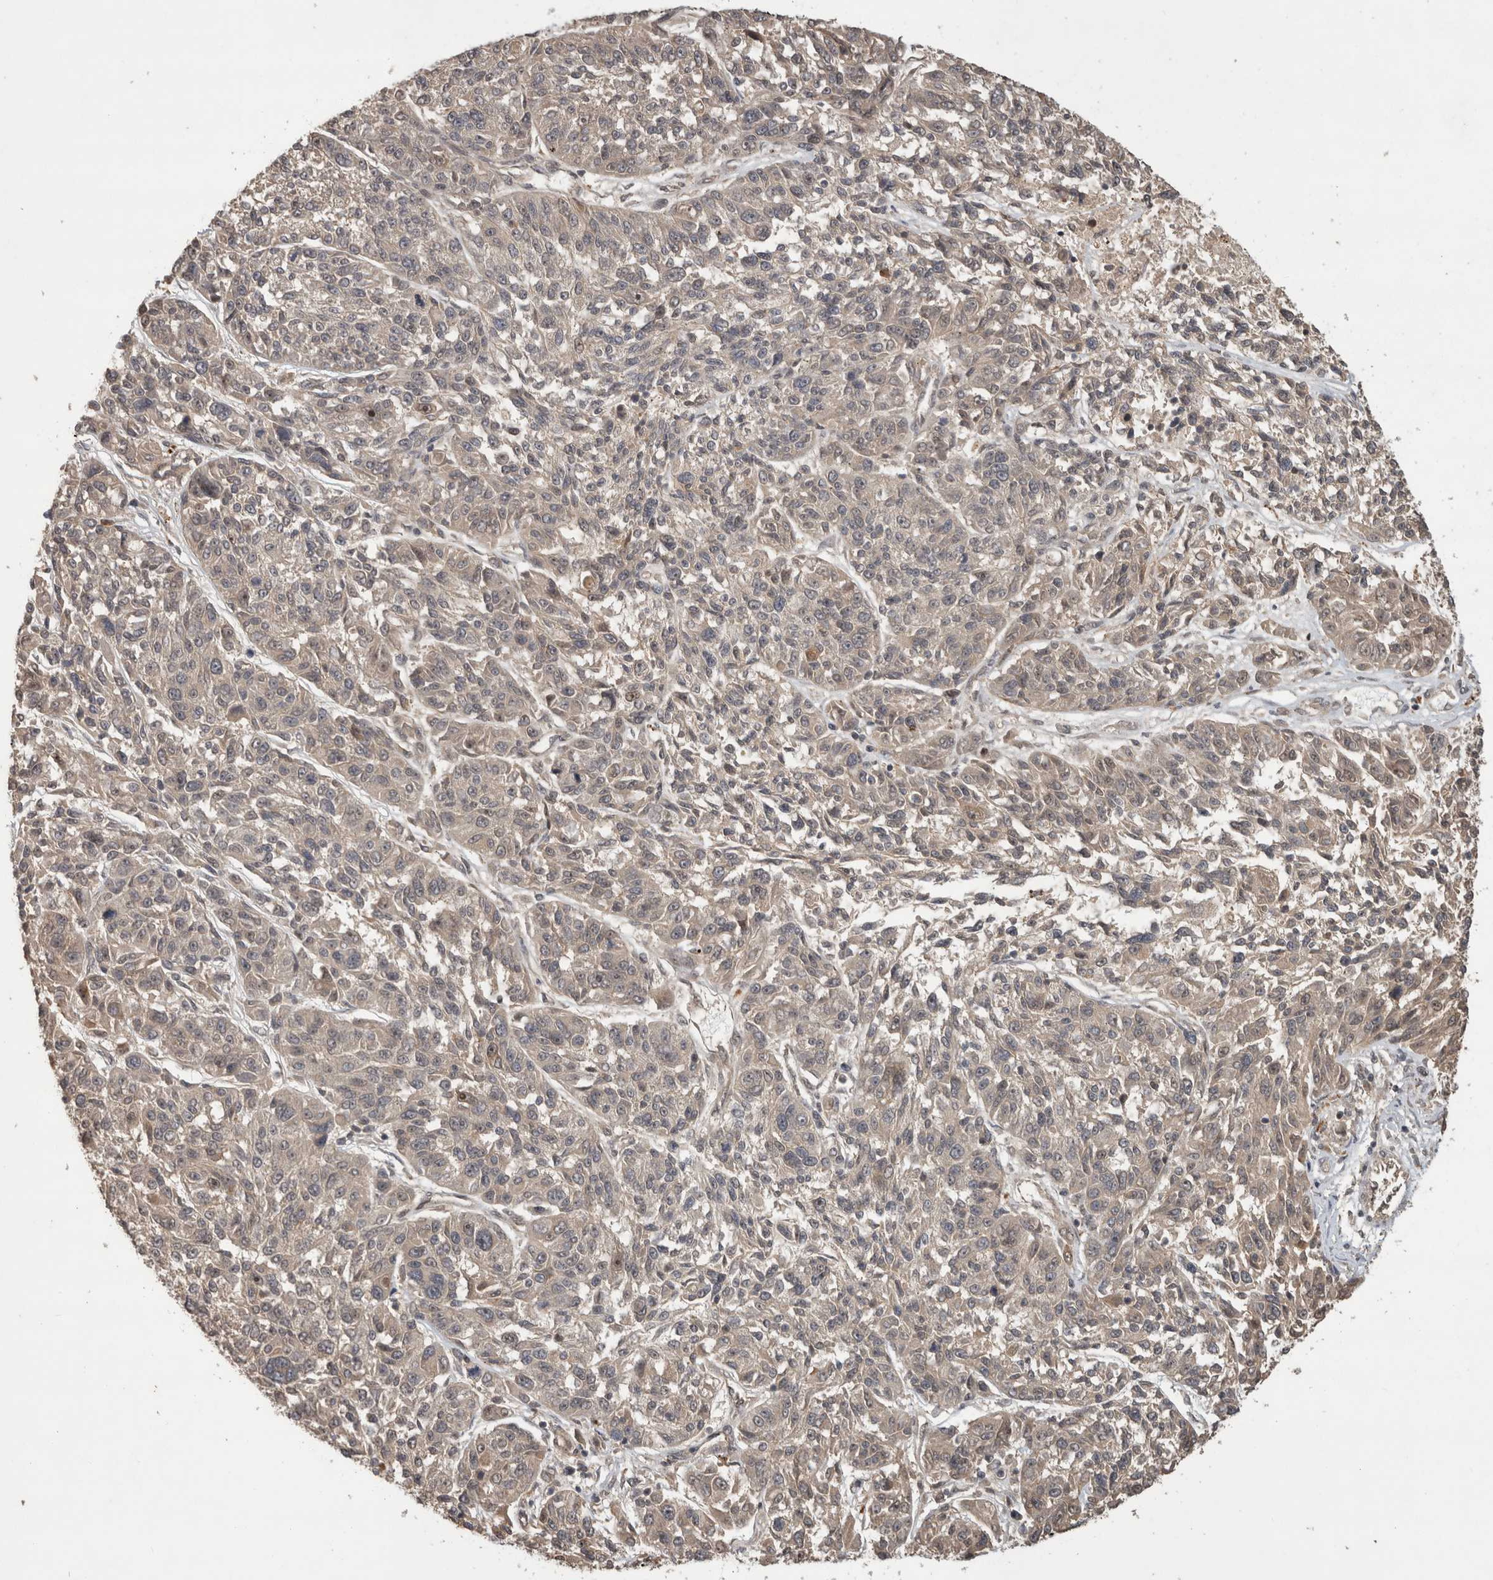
{"staining": {"intensity": "weak", "quantity": "25%-75%", "location": "cytoplasmic/membranous"}, "tissue": "melanoma", "cell_type": "Tumor cells", "image_type": "cancer", "snomed": [{"axis": "morphology", "description": "Malignant melanoma, NOS"}, {"axis": "topography", "description": "Skin"}], "caption": "Tumor cells display low levels of weak cytoplasmic/membranous staining in about 25%-75% of cells in melanoma. (DAB = brown stain, brightfield microscopy at high magnification).", "gene": "PITPNC1", "patient": {"sex": "male", "age": 53}}